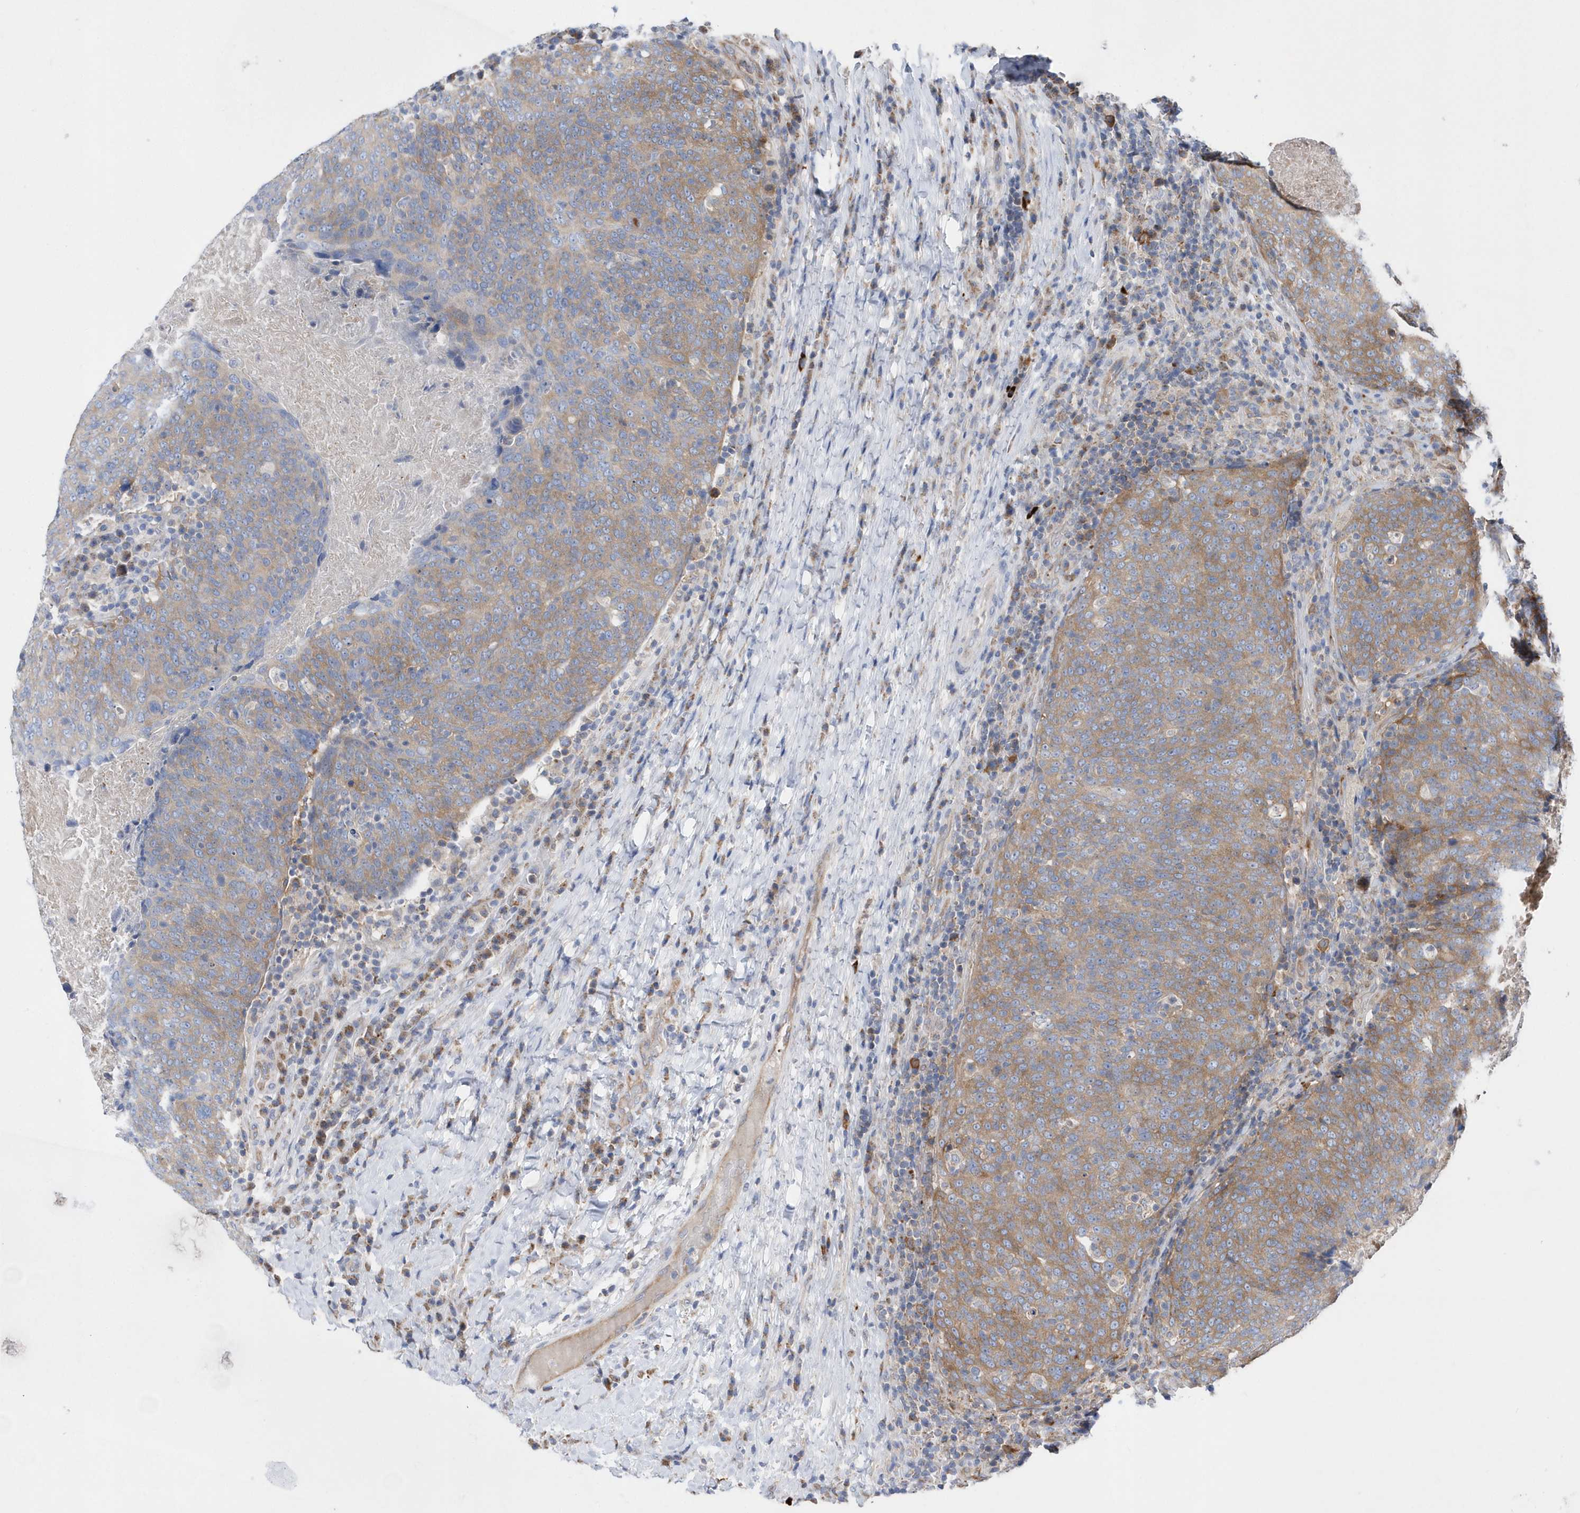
{"staining": {"intensity": "moderate", "quantity": ">75%", "location": "cytoplasmic/membranous"}, "tissue": "head and neck cancer", "cell_type": "Tumor cells", "image_type": "cancer", "snomed": [{"axis": "morphology", "description": "Squamous cell carcinoma, NOS"}, {"axis": "morphology", "description": "Squamous cell carcinoma, metastatic, NOS"}, {"axis": "topography", "description": "Lymph node"}, {"axis": "topography", "description": "Head-Neck"}], "caption": "The histopathology image exhibits staining of squamous cell carcinoma (head and neck), revealing moderate cytoplasmic/membranous protein positivity (brown color) within tumor cells.", "gene": "JKAMP", "patient": {"sex": "male", "age": 62}}